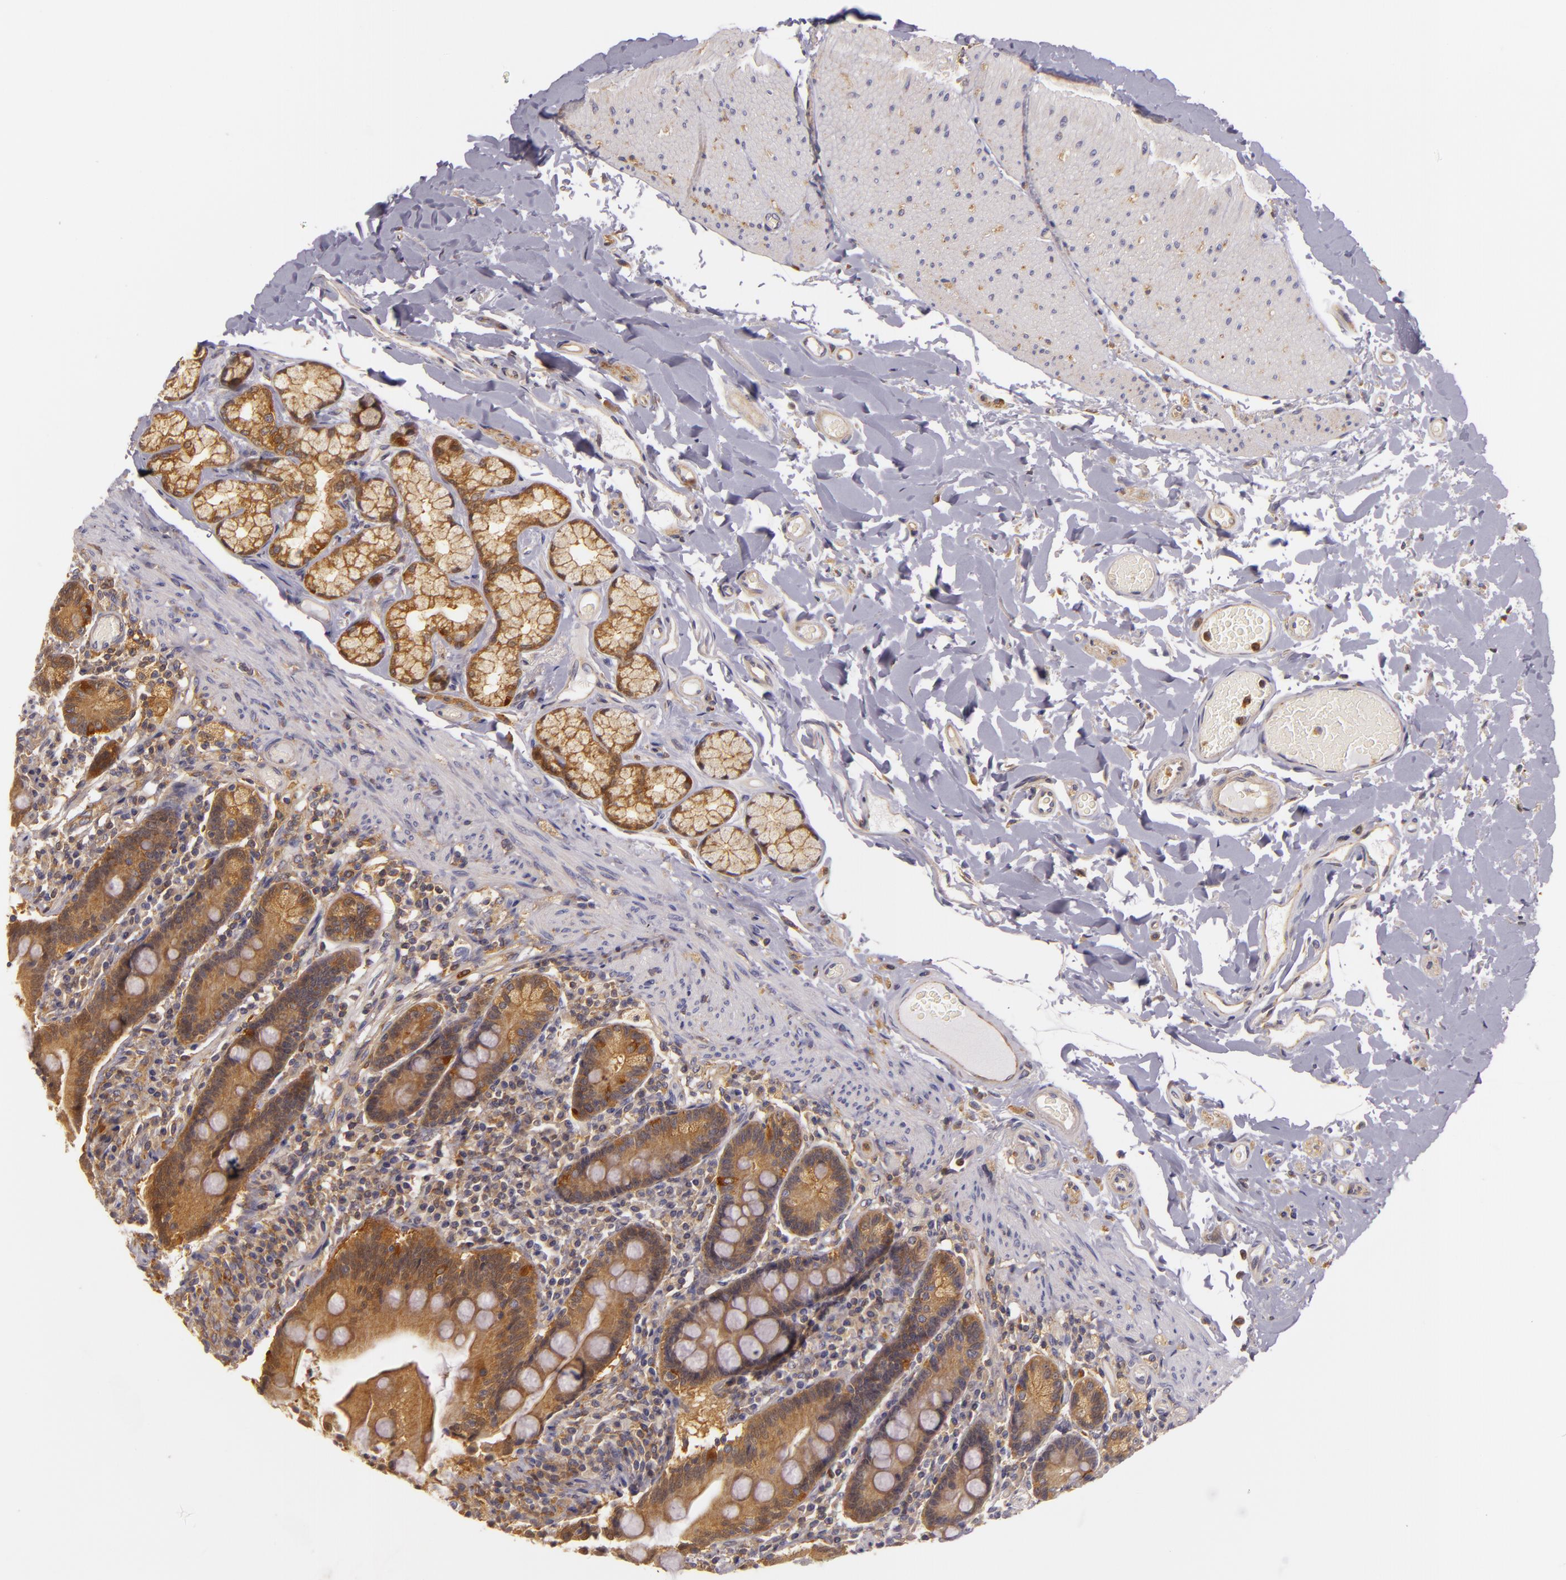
{"staining": {"intensity": "strong", "quantity": ">75%", "location": "cytoplasmic/membranous"}, "tissue": "duodenum", "cell_type": "Glandular cells", "image_type": "normal", "snomed": [{"axis": "morphology", "description": "Normal tissue, NOS"}, {"axis": "topography", "description": "Duodenum"}], "caption": "An image of duodenum stained for a protein reveals strong cytoplasmic/membranous brown staining in glandular cells. (DAB IHC, brown staining for protein, blue staining for nuclei).", "gene": "TOM1", "patient": {"sex": "male", "age": 73}}